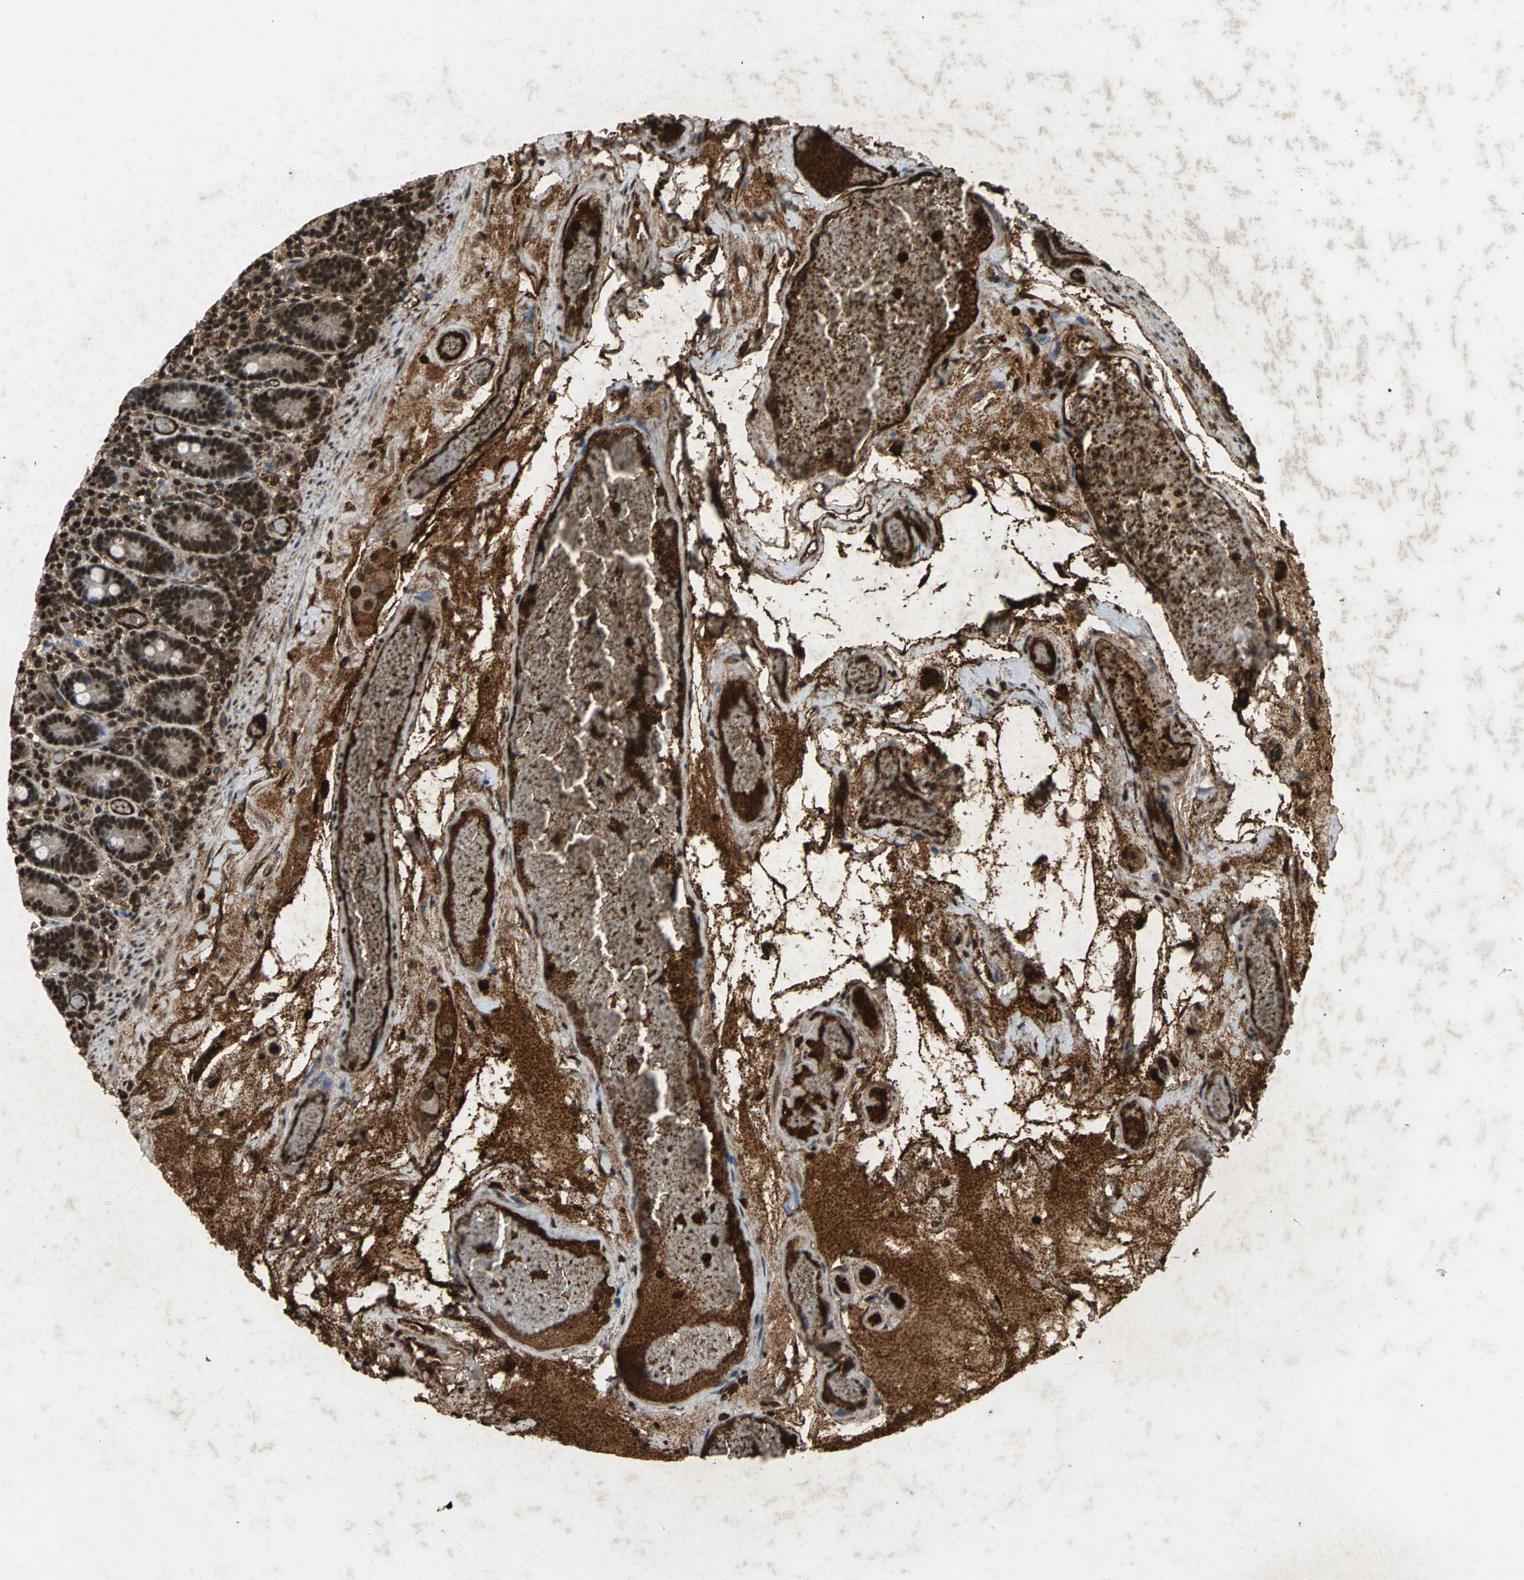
{"staining": {"intensity": "strong", "quantity": ">75%", "location": "nuclear"}, "tissue": "duodenum", "cell_type": "Glandular cells", "image_type": "normal", "snomed": [{"axis": "morphology", "description": "Normal tissue, NOS"}, {"axis": "topography", "description": "Duodenum"}], "caption": "IHC of normal duodenum reveals high levels of strong nuclear expression in about >75% of glandular cells.", "gene": "ANP32A", "patient": {"sex": "female", "age": 53}}